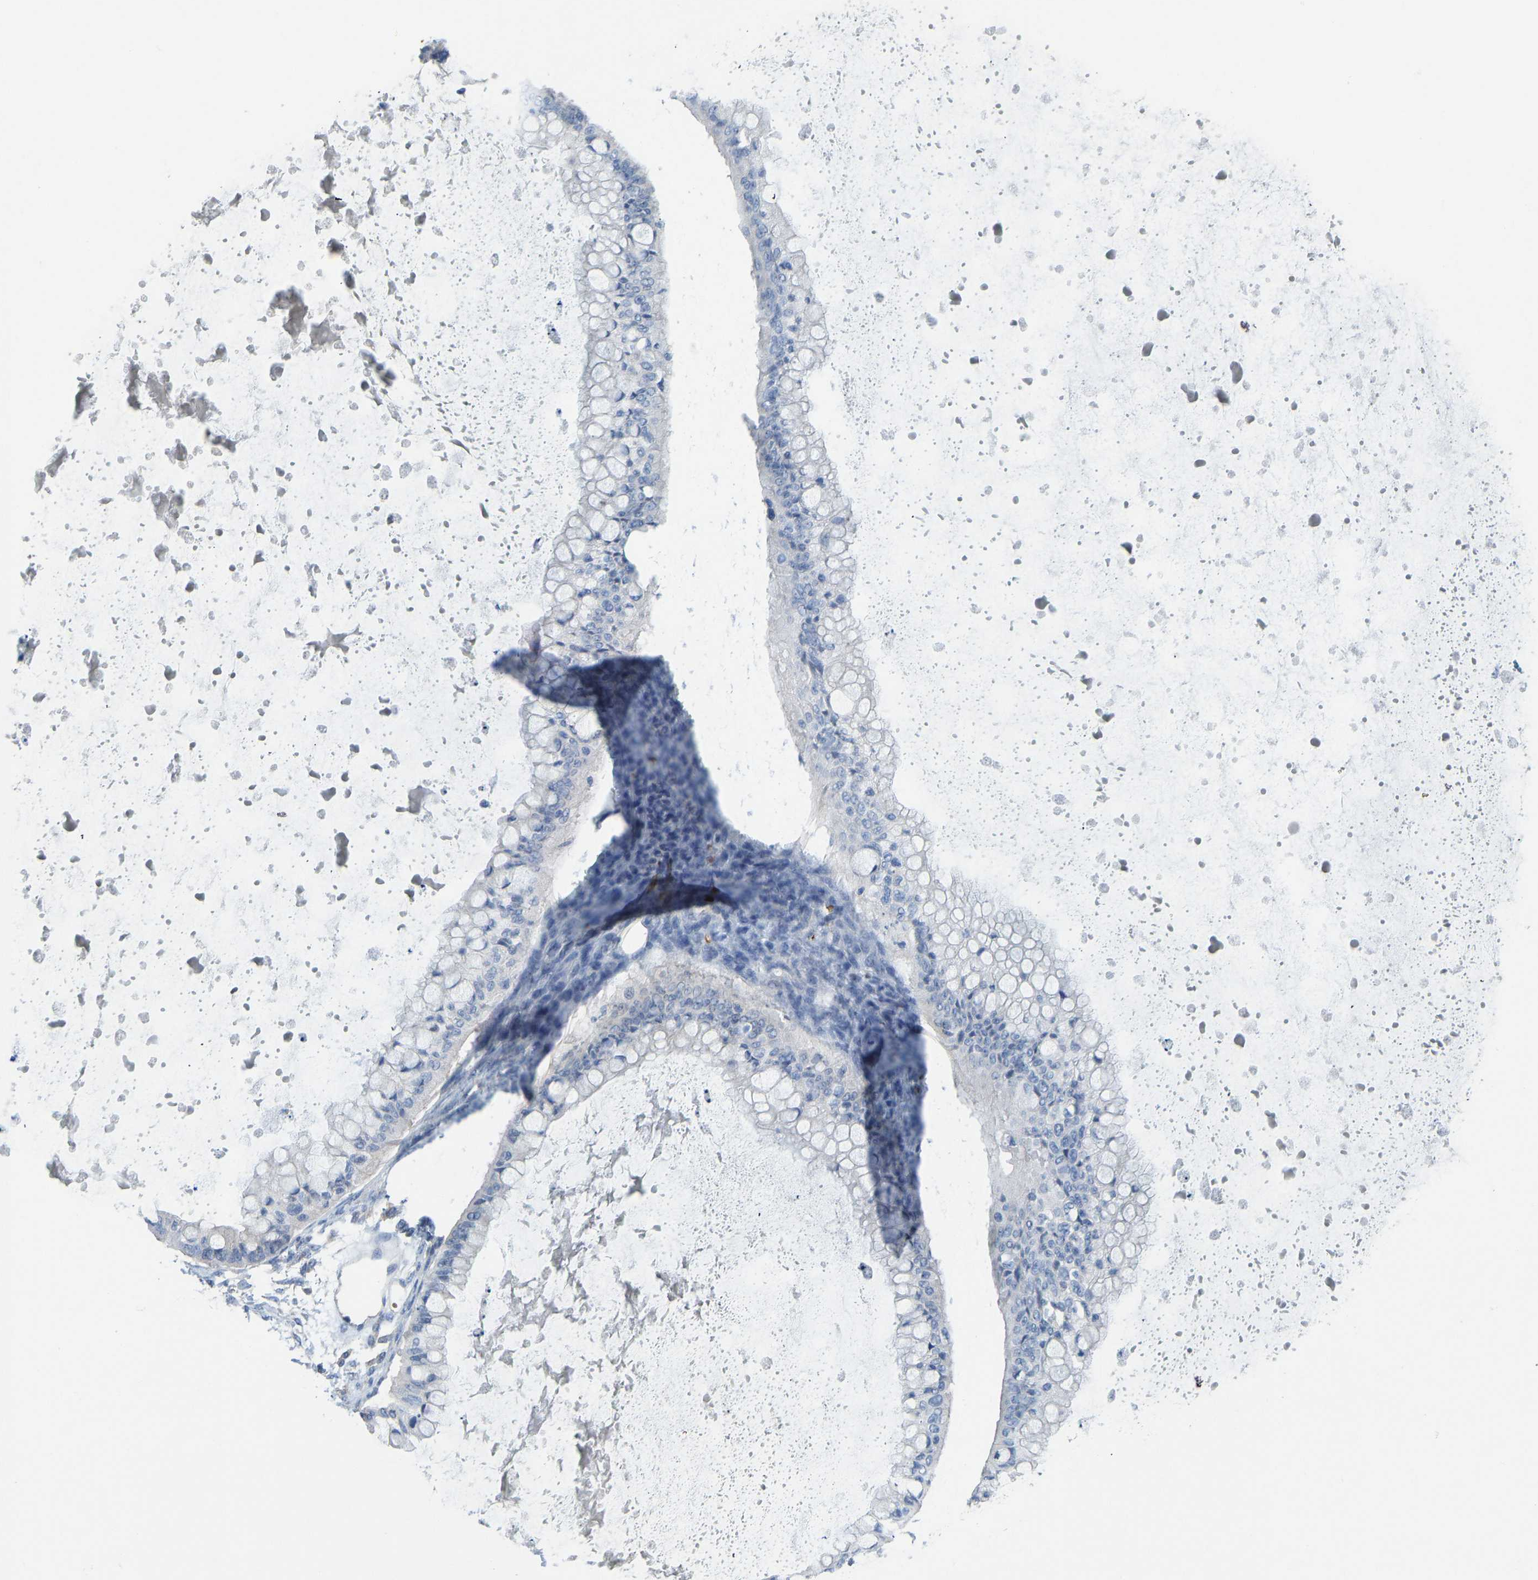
{"staining": {"intensity": "negative", "quantity": "none", "location": "none"}, "tissue": "ovarian cancer", "cell_type": "Tumor cells", "image_type": "cancer", "snomed": [{"axis": "morphology", "description": "Cystadenocarcinoma, mucinous, NOS"}, {"axis": "topography", "description": "Ovary"}], "caption": "Tumor cells are negative for brown protein staining in mucinous cystadenocarcinoma (ovarian).", "gene": "PIGS", "patient": {"sex": "female", "age": 57}}